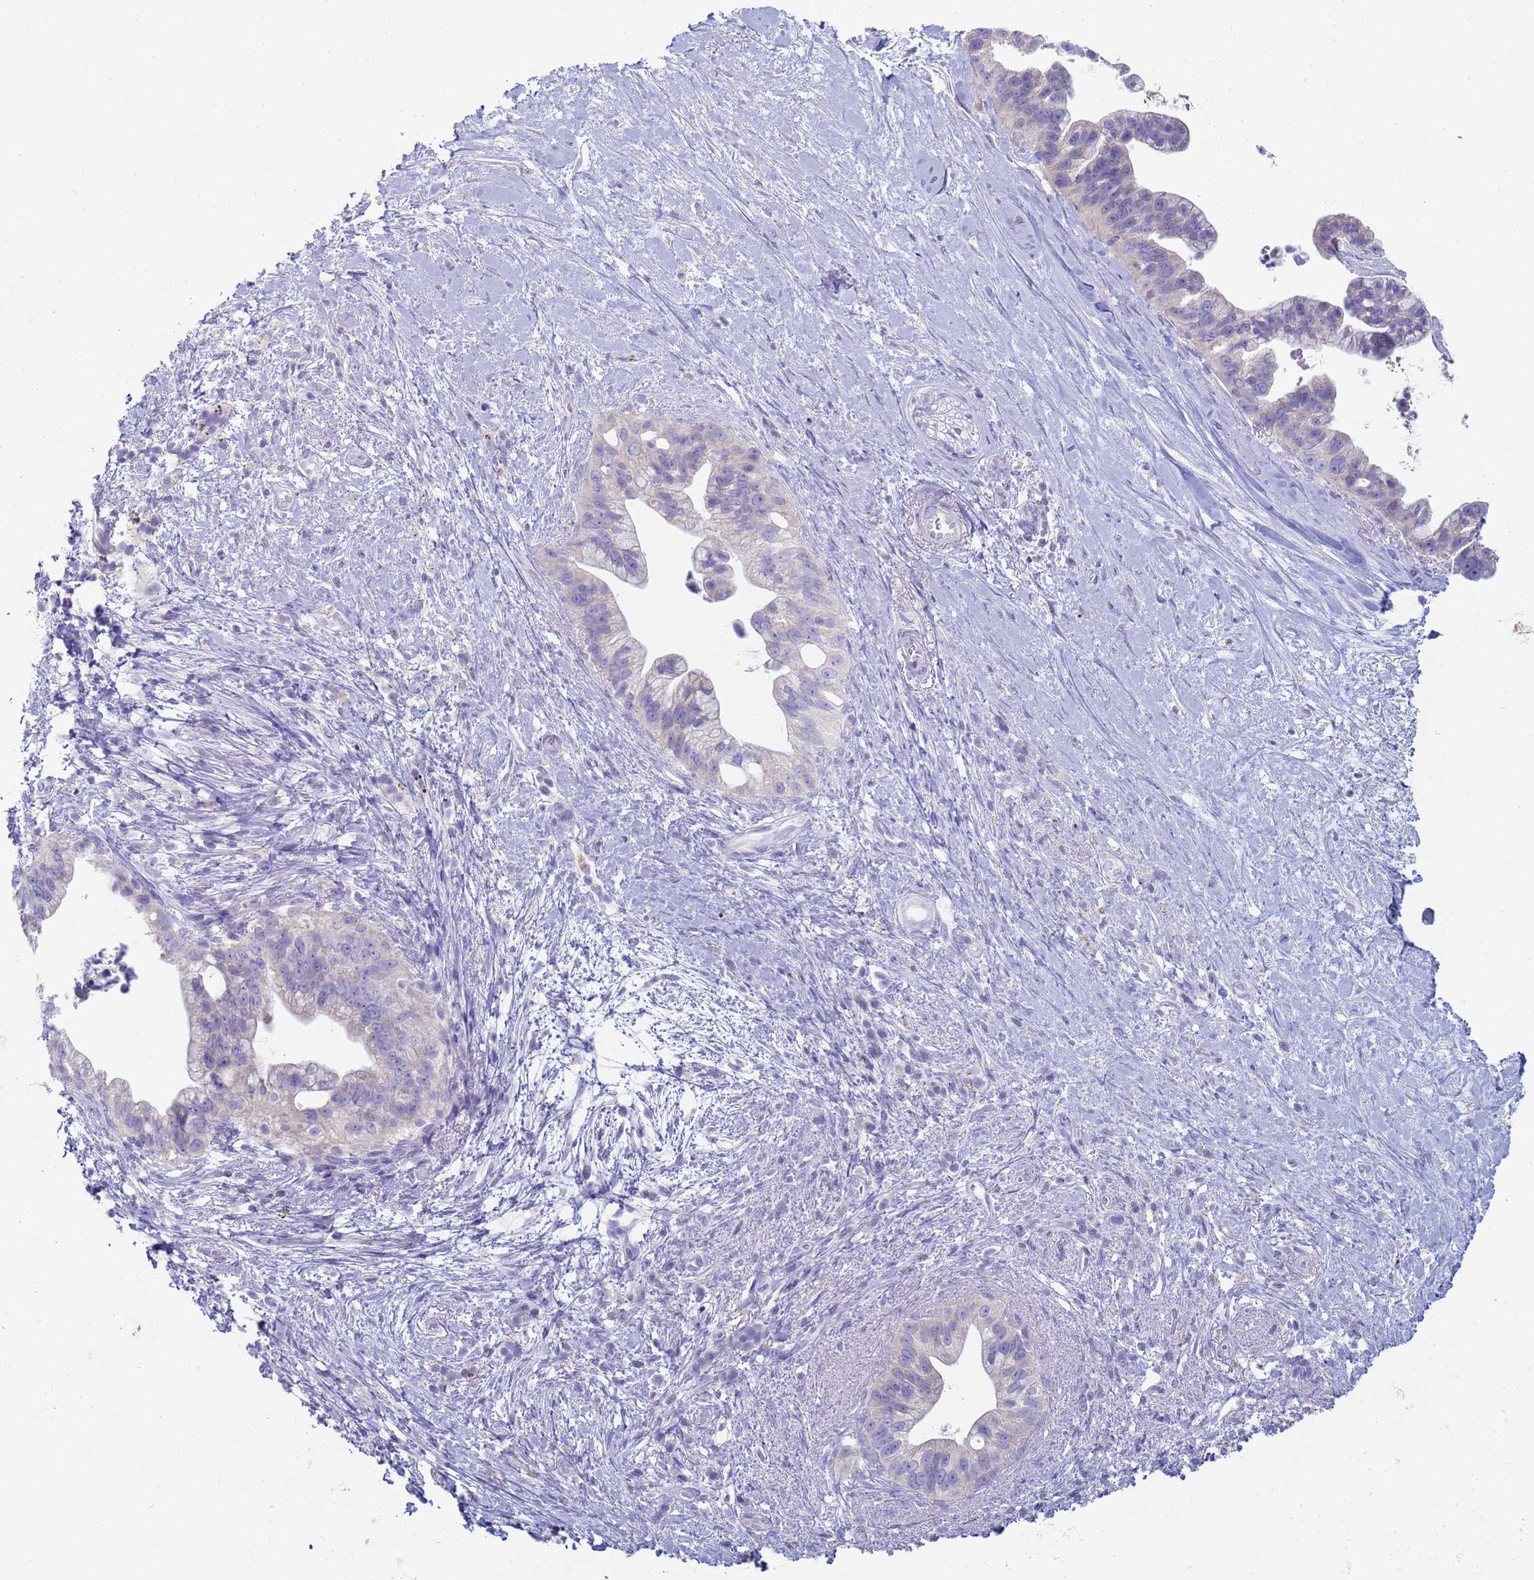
{"staining": {"intensity": "negative", "quantity": "none", "location": "none"}, "tissue": "pancreatic cancer", "cell_type": "Tumor cells", "image_type": "cancer", "snomed": [{"axis": "morphology", "description": "Adenocarcinoma, NOS"}, {"axis": "topography", "description": "Pancreas"}], "caption": "IHC micrograph of human pancreatic cancer stained for a protein (brown), which shows no staining in tumor cells. Nuclei are stained in blue.", "gene": "CR1", "patient": {"sex": "female", "age": 83}}